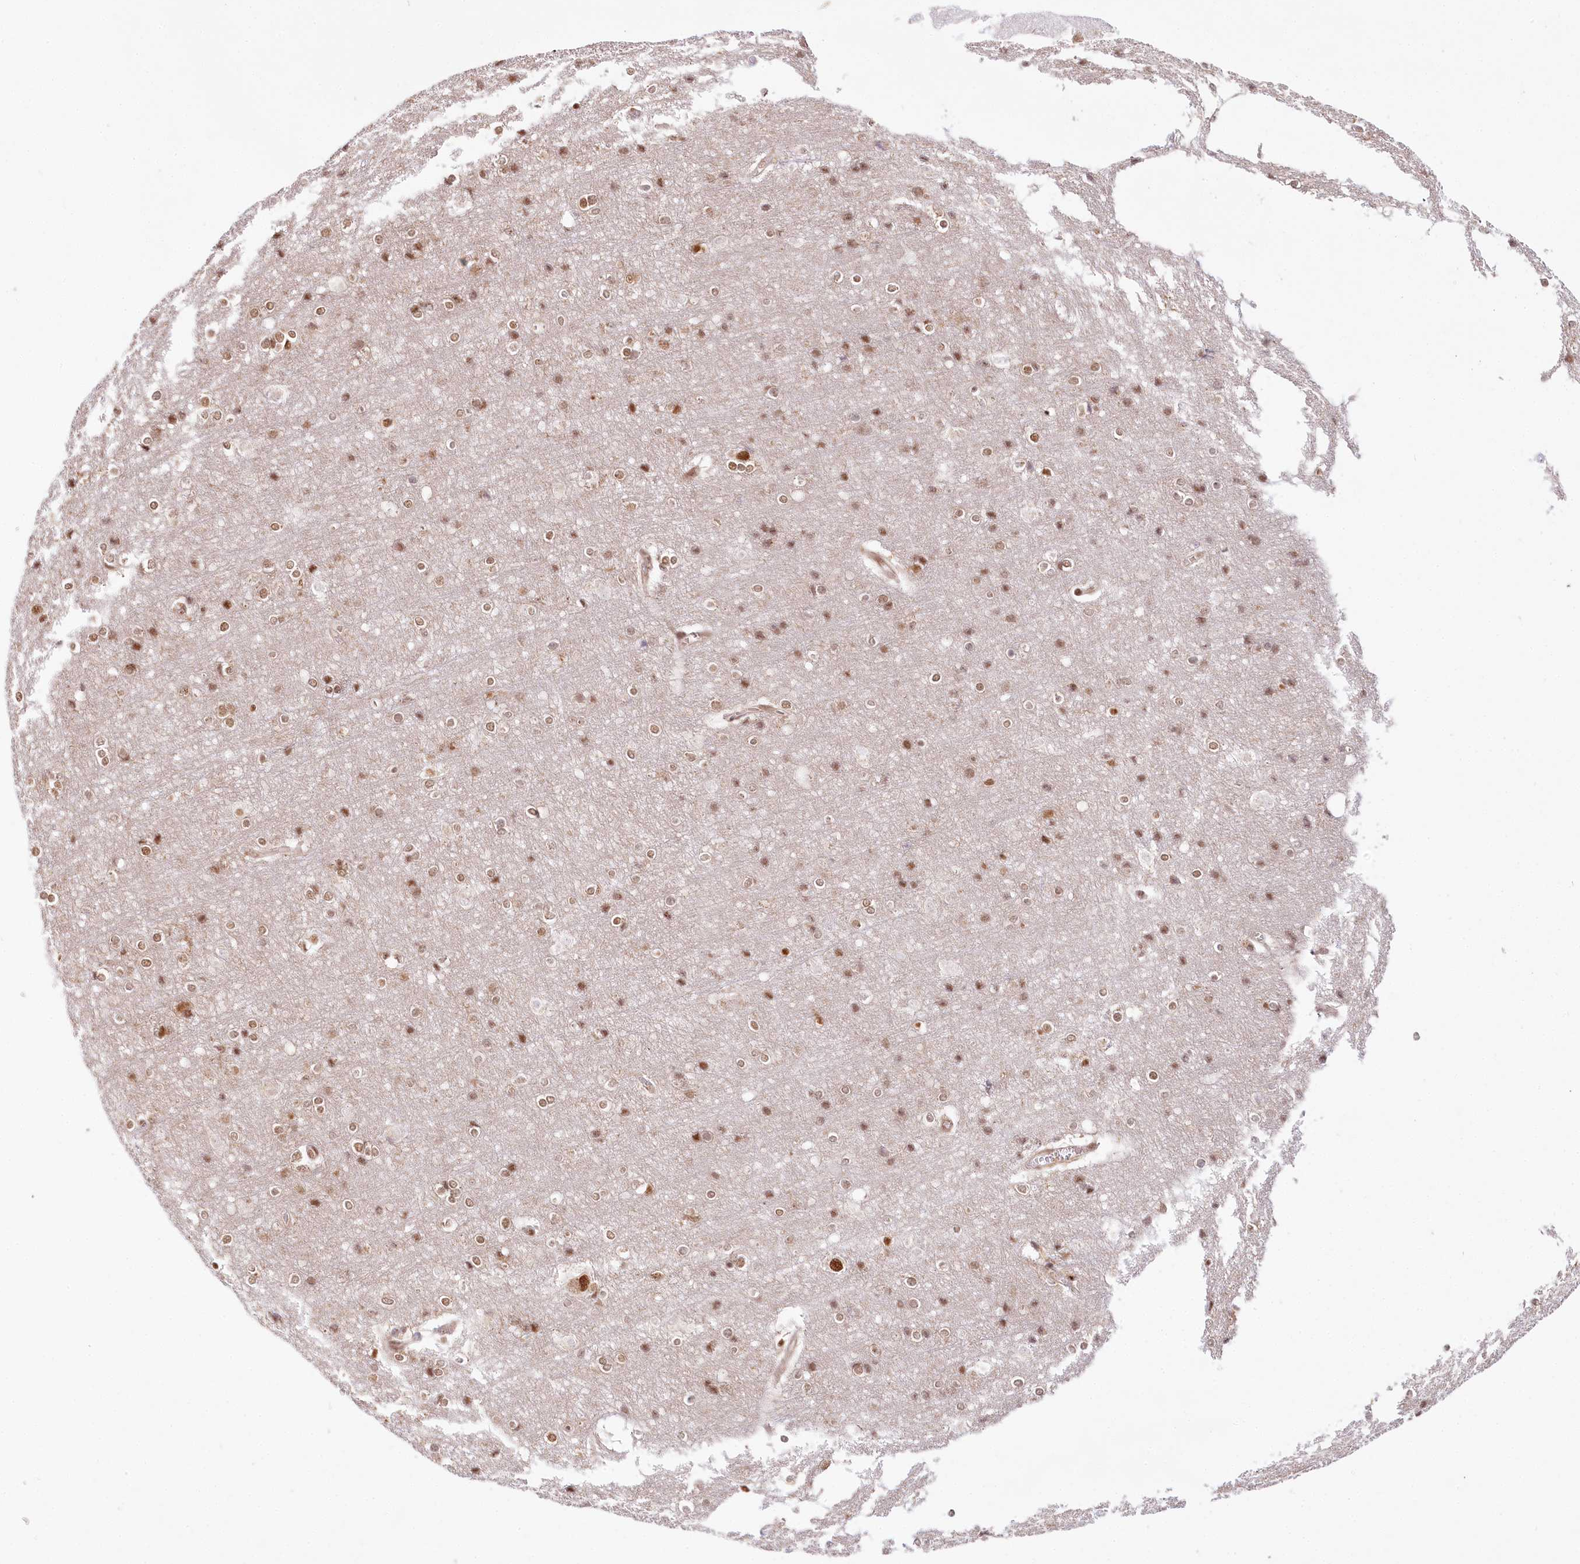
{"staining": {"intensity": "weak", "quantity": ">75%", "location": "cytoplasmic/membranous"}, "tissue": "cerebral cortex", "cell_type": "Endothelial cells", "image_type": "normal", "snomed": [{"axis": "morphology", "description": "Normal tissue, NOS"}, {"axis": "topography", "description": "Cerebral cortex"}], "caption": "Immunohistochemistry (IHC) image of normal cerebral cortex: cerebral cortex stained using immunohistochemistry (IHC) reveals low levels of weak protein expression localized specifically in the cytoplasmic/membranous of endothelial cells, appearing as a cytoplasmic/membranous brown color.", "gene": "TUBGCP2", "patient": {"sex": "male", "age": 54}}